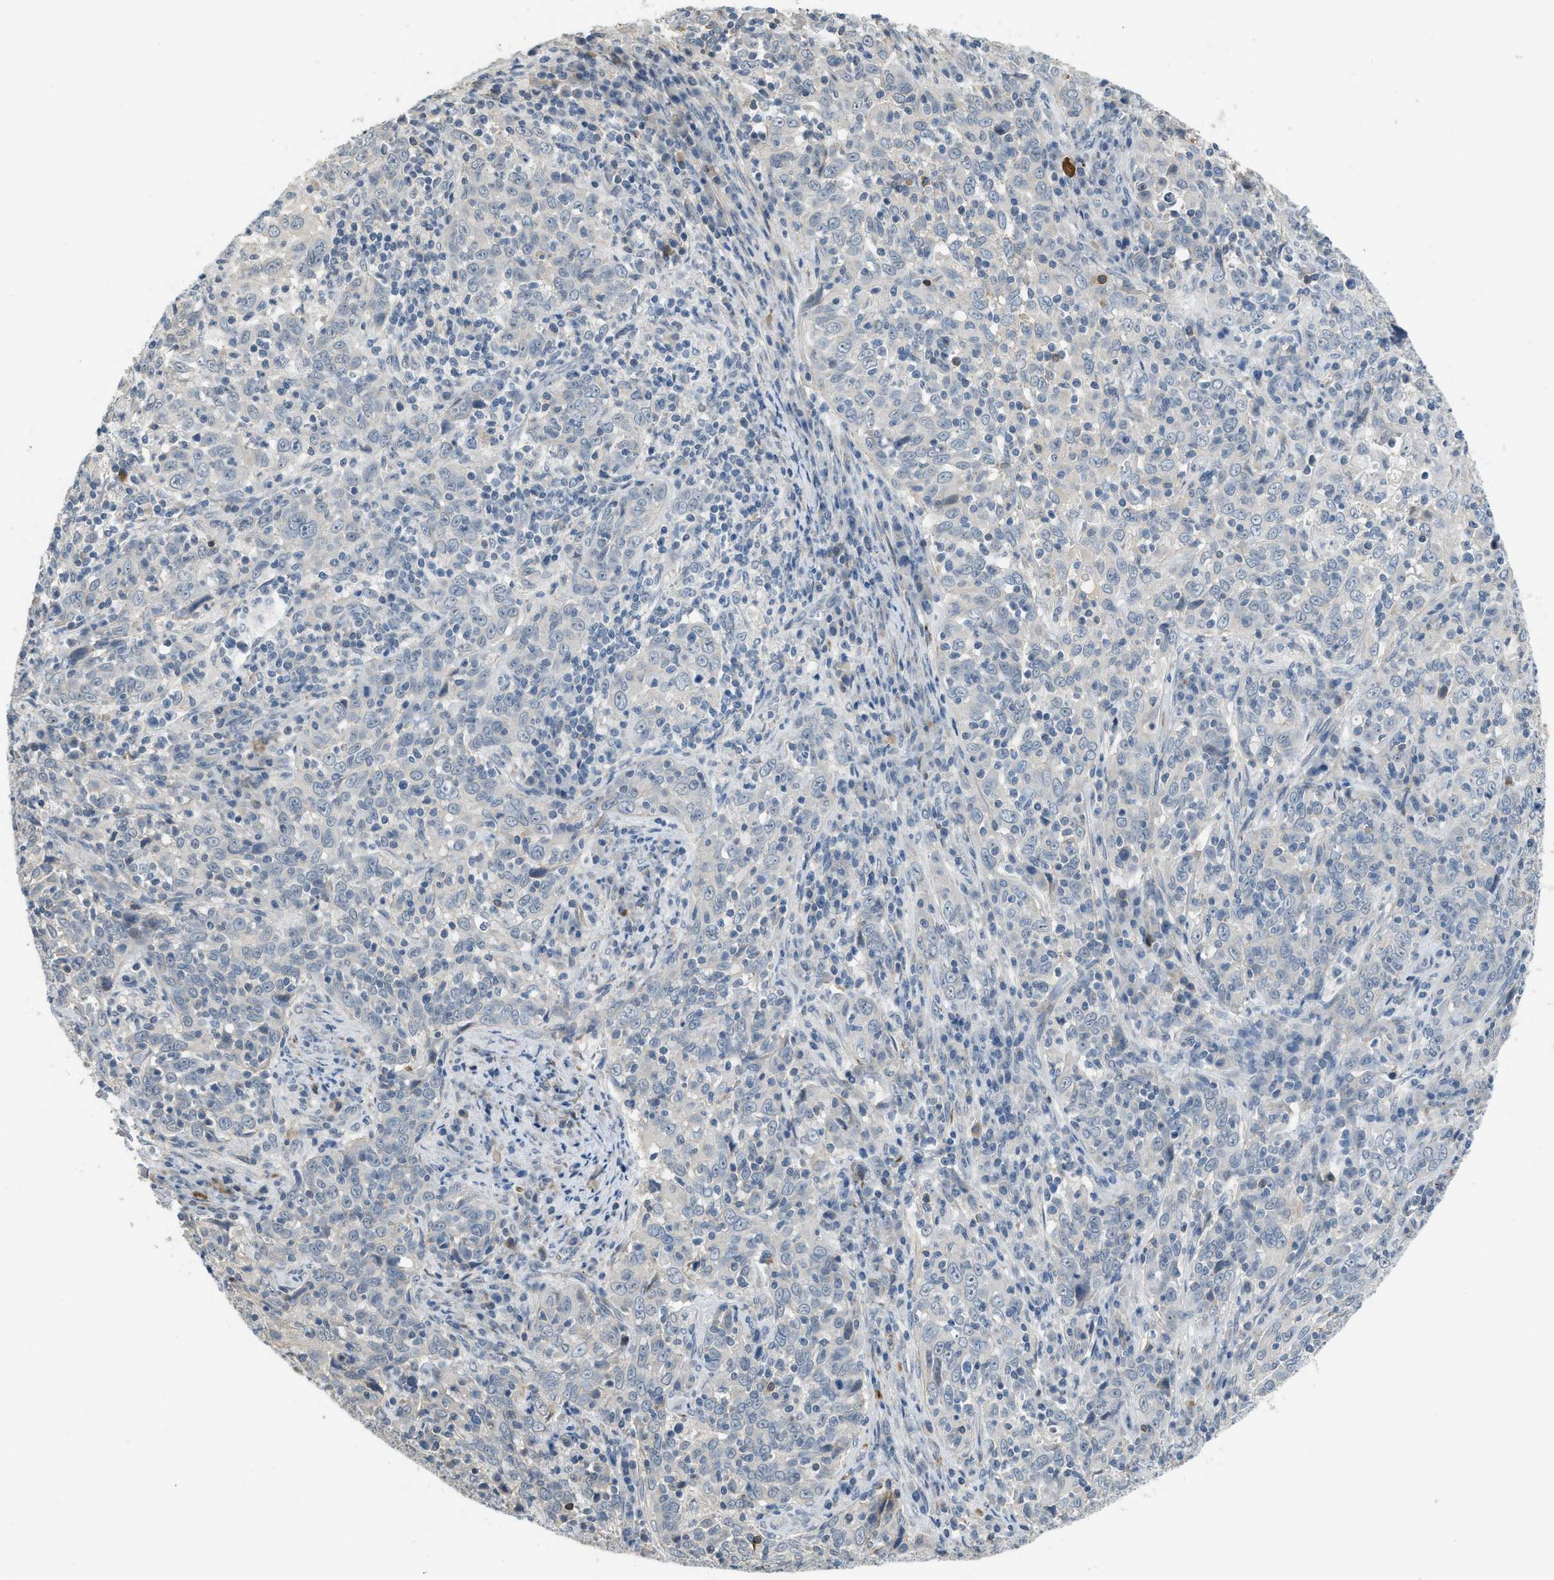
{"staining": {"intensity": "negative", "quantity": "none", "location": "none"}, "tissue": "cervical cancer", "cell_type": "Tumor cells", "image_type": "cancer", "snomed": [{"axis": "morphology", "description": "Squamous cell carcinoma, NOS"}, {"axis": "topography", "description": "Cervix"}], "caption": "Tumor cells are negative for protein expression in human cervical squamous cell carcinoma.", "gene": "TMEM154", "patient": {"sex": "female", "age": 46}}